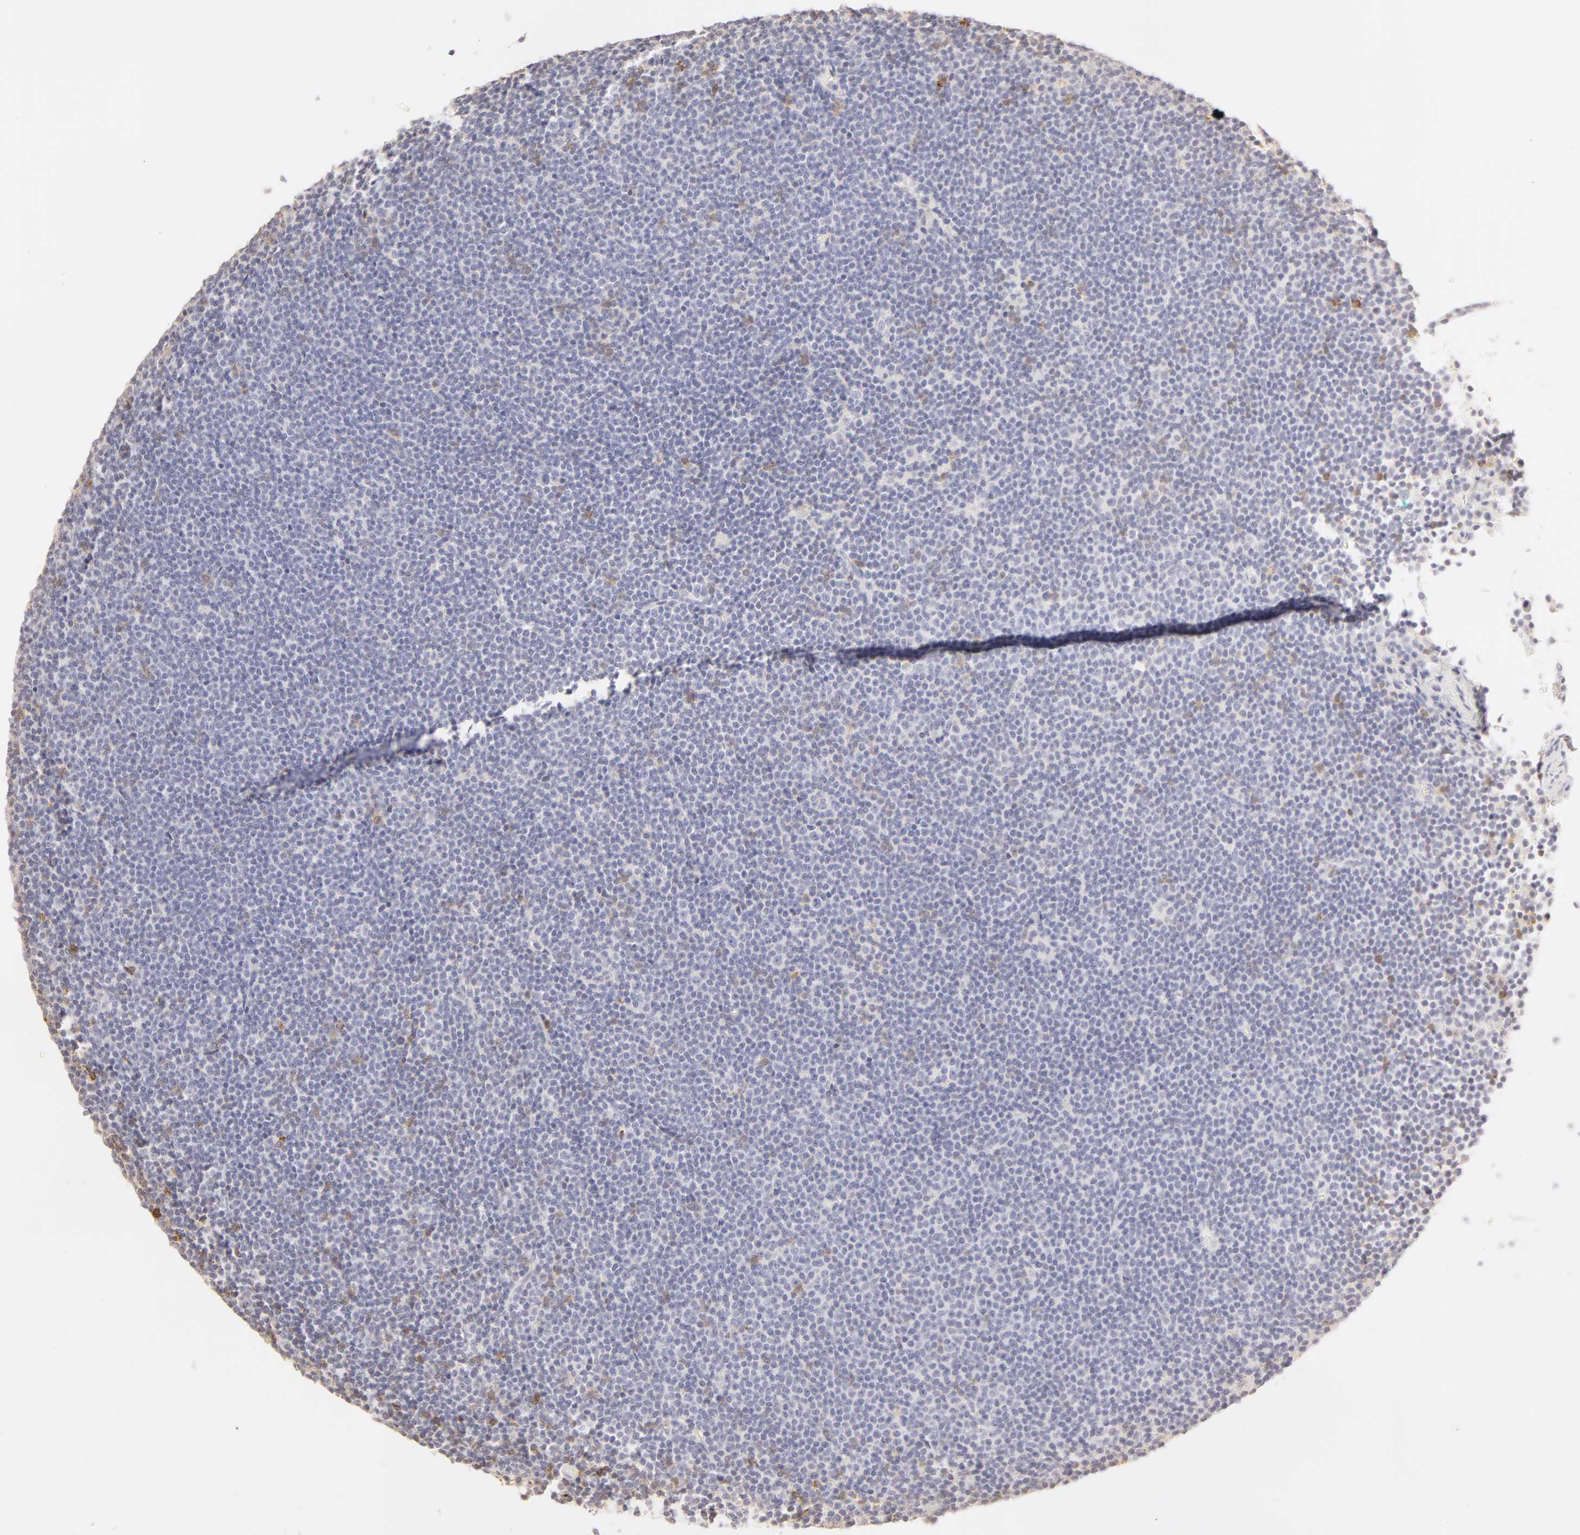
{"staining": {"intensity": "negative", "quantity": "none", "location": "none"}, "tissue": "lymphoma", "cell_type": "Tumor cells", "image_type": "cancer", "snomed": [{"axis": "morphology", "description": "Malignant lymphoma, non-Hodgkin's type, Low grade"}, {"axis": "topography", "description": "Lymph node"}], "caption": "Tumor cells are negative for brown protein staining in malignant lymphoma, non-Hodgkin's type (low-grade).", "gene": "C1R", "patient": {"sex": "female", "age": 69}}